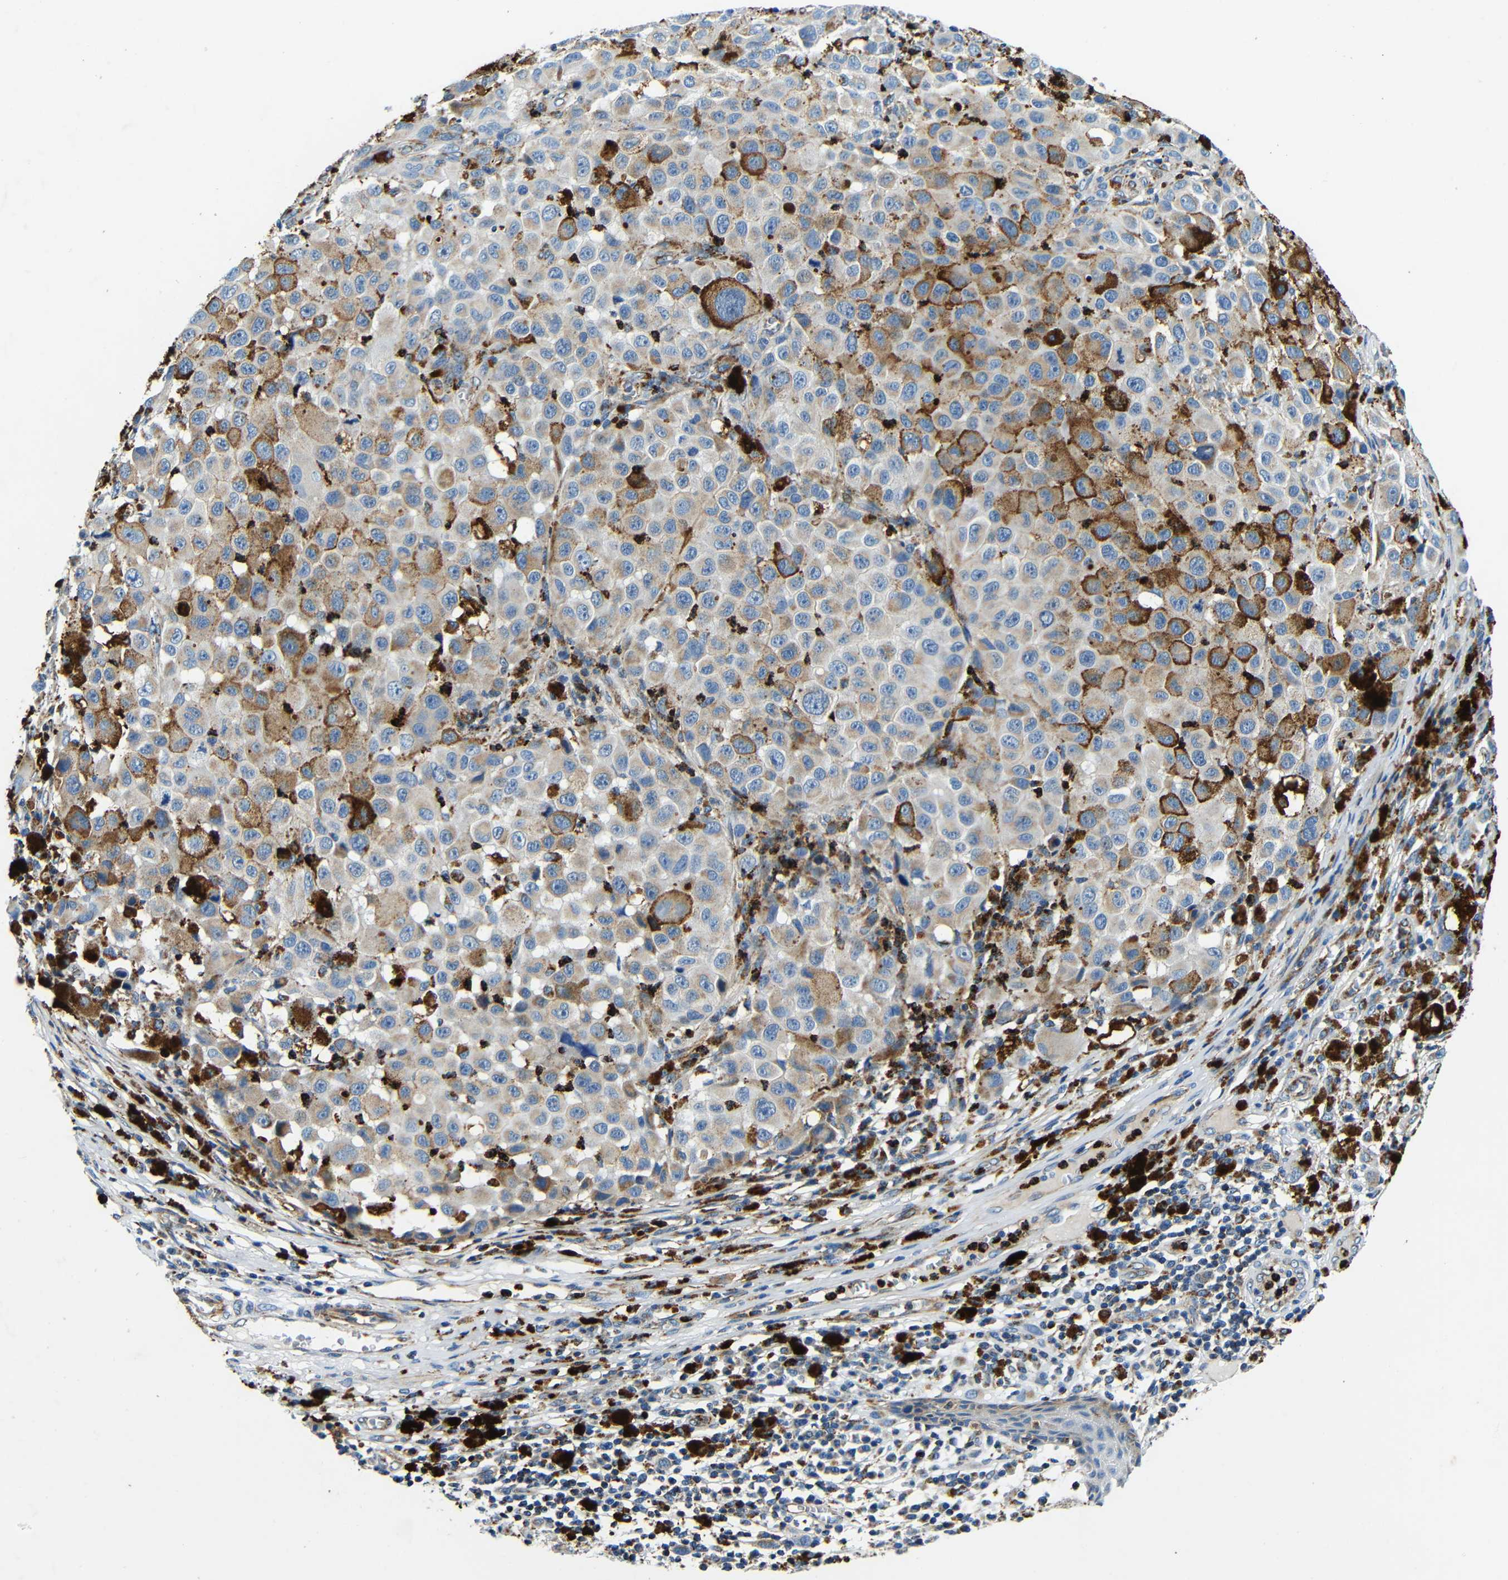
{"staining": {"intensity": "strong", "quantity": "25%-75%", "location": "cytoplasmic/membranous"}, "tissue": "melanoma", "cell_type": "Tumor cells", "image_type": "cancer", "snomed": [{"axis": "morphology", "description": "Malignant melanoma, NOS"}, {"axis": "topography", "description": "Skin"}], "caption": "Malignant melanoma stained for a protein displays strong cytoplasmic/membranous positivity in tumor cells.", "gene": "GALNT18", "patient": {"sex": "male", "age": 96}}